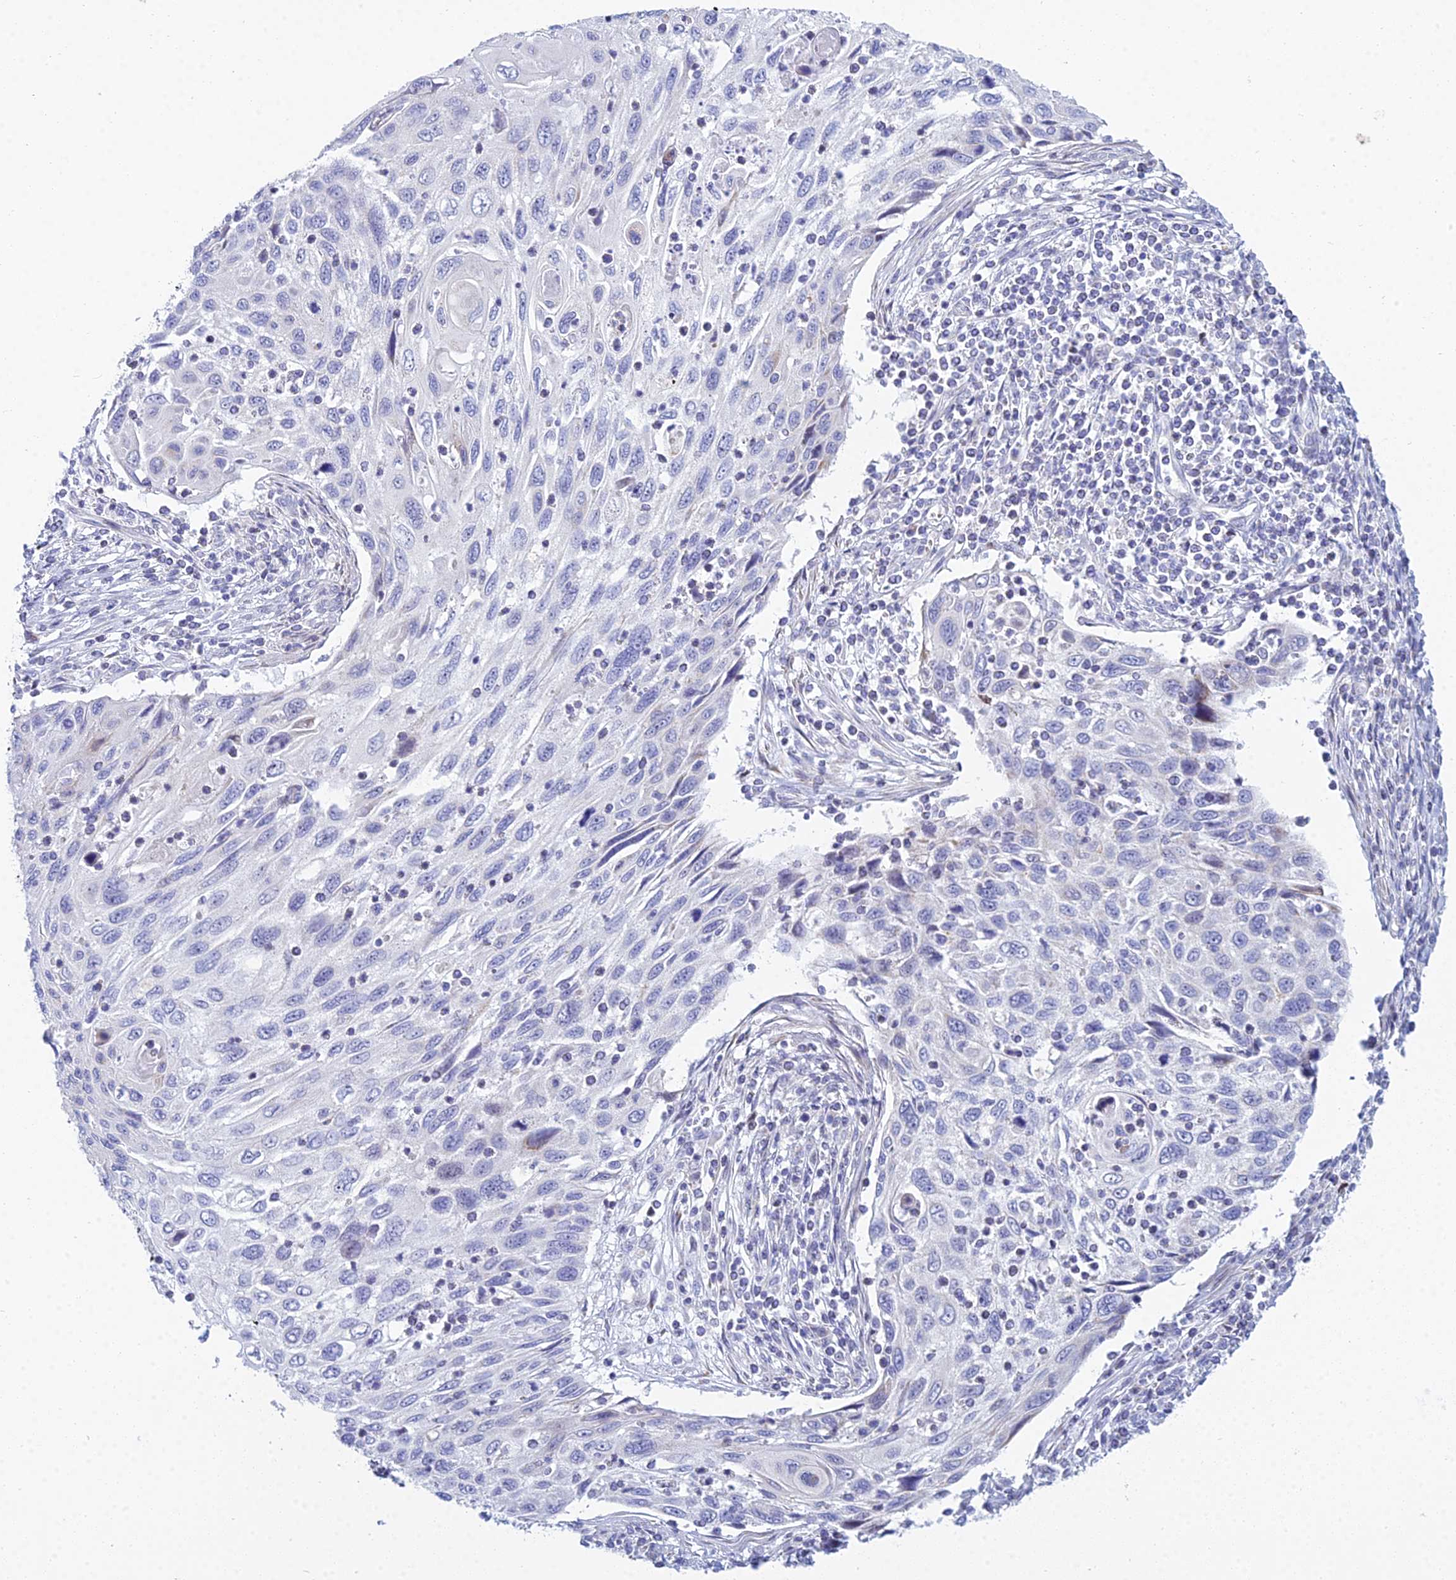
{"staining": {"intensity": "negative", "quantity": "none", "location": "none"}, "tissue": "cervical cancer", "cell_type": "Tumor cells", "image_type": "cancer", "snomed": [{"axis": "morphology", "description": "Squamous cell carcinoma, NOS"}, {"axis": "topography", "description": "Cervix"}], "caption": "There is no significant expression in tumor cells of cervical cancer (squamous cell carcinoma).", "gene": "PRR13", "patient": {"sex": "female", "age": 70}}